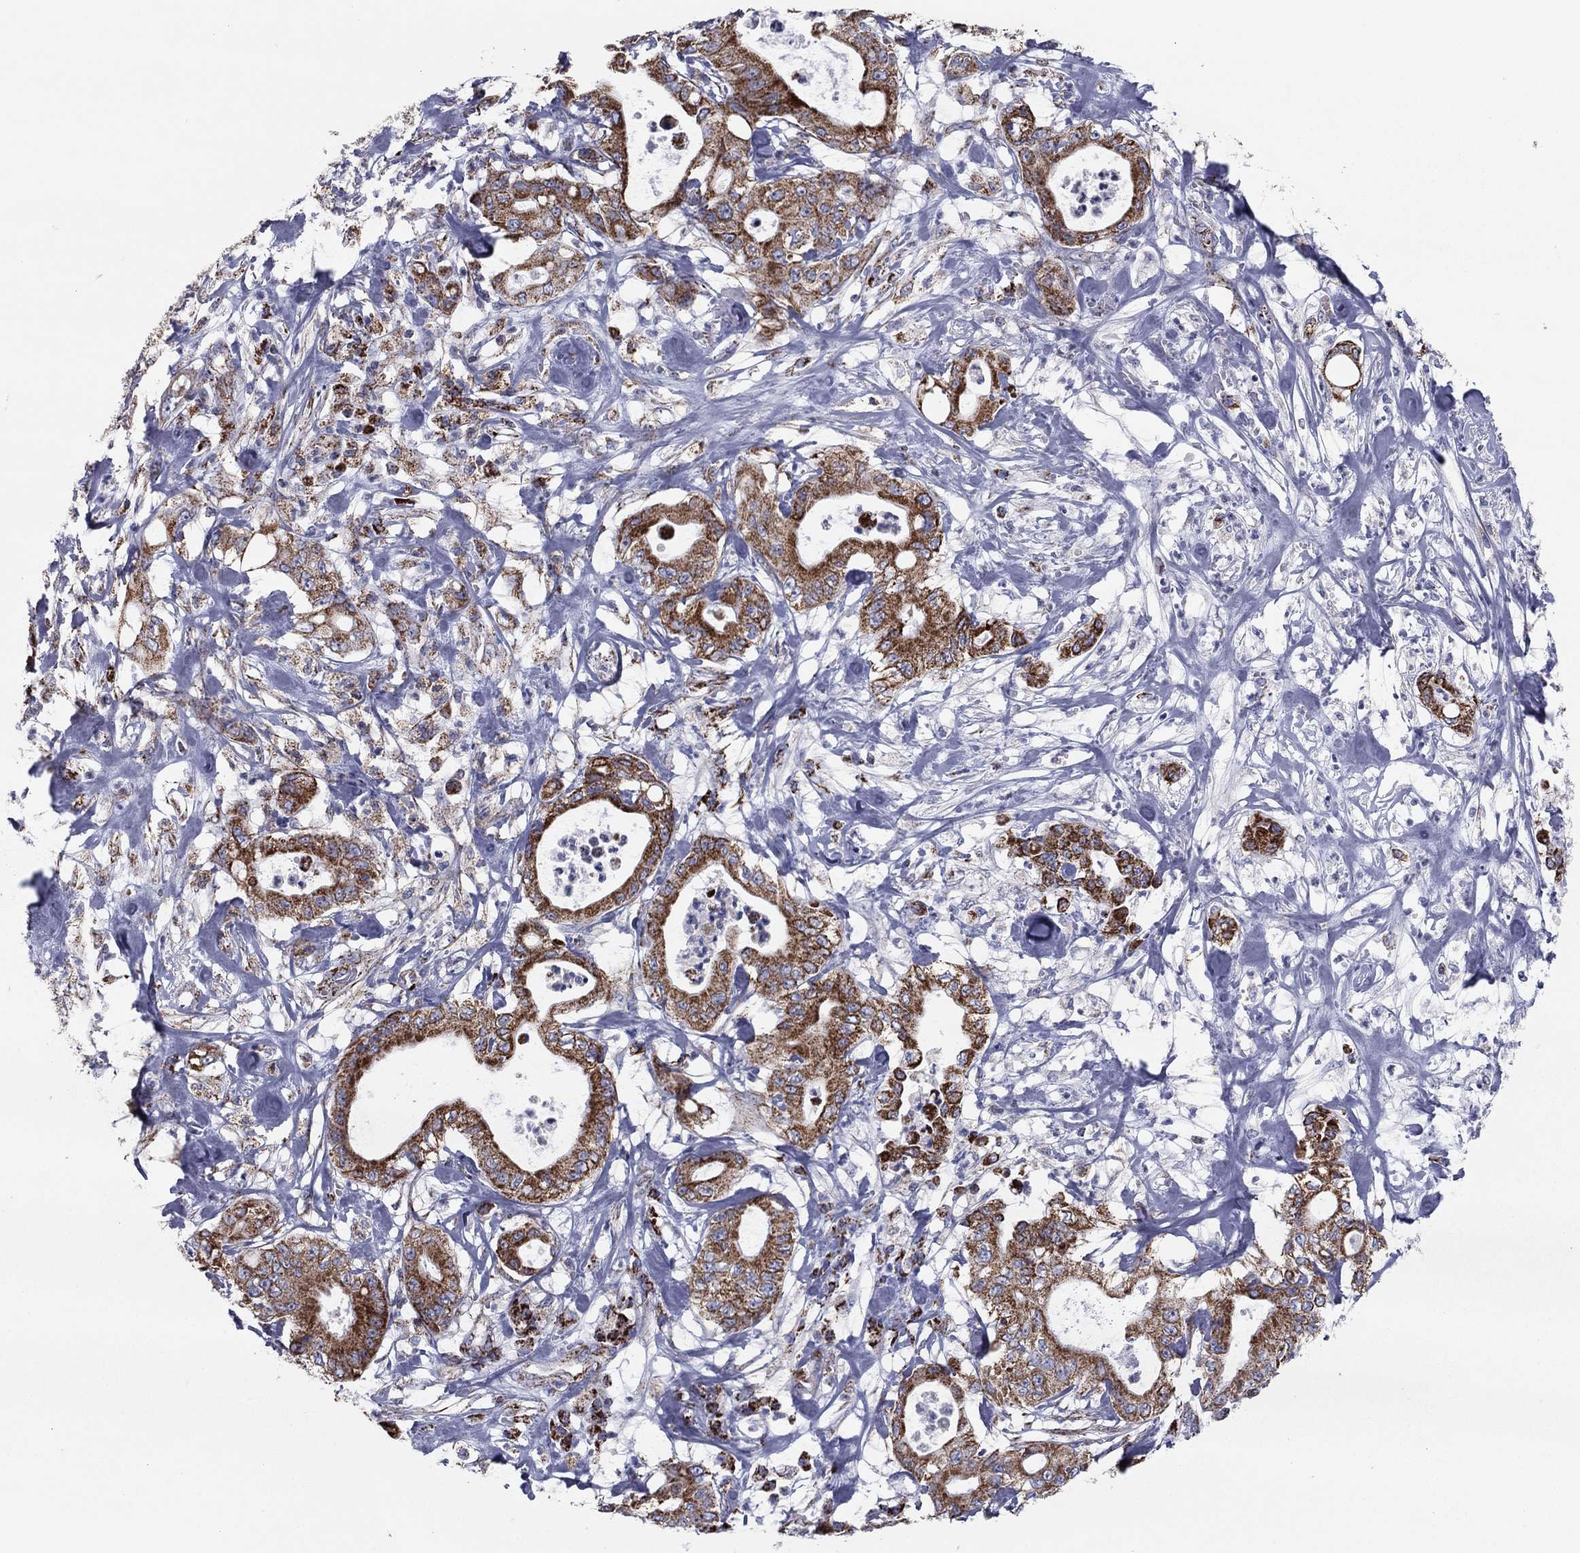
{"staining": {"intensity": "strong", "quantity": ">75%", "location": "cytoplasmic/membranous"}, "tissue": "pancreatic cancer", "cell_type": "Tumor cells", "image_type": "cancer", "snomed": [{"axis": "morphology", "description": "Adenocarcinoma, NOS"}, {"axis": "topography", "description": "Pancreas"}], "caption": "An image showing strong cytoplasmic/membranous positivity in about >75% of tumor cells in pancreatic cancer (adenocarcinoma), as visualized by brown immunohistochemical staining.", "gene": "NDUFV1", "patient": {"sex": "male", "age": 71}}